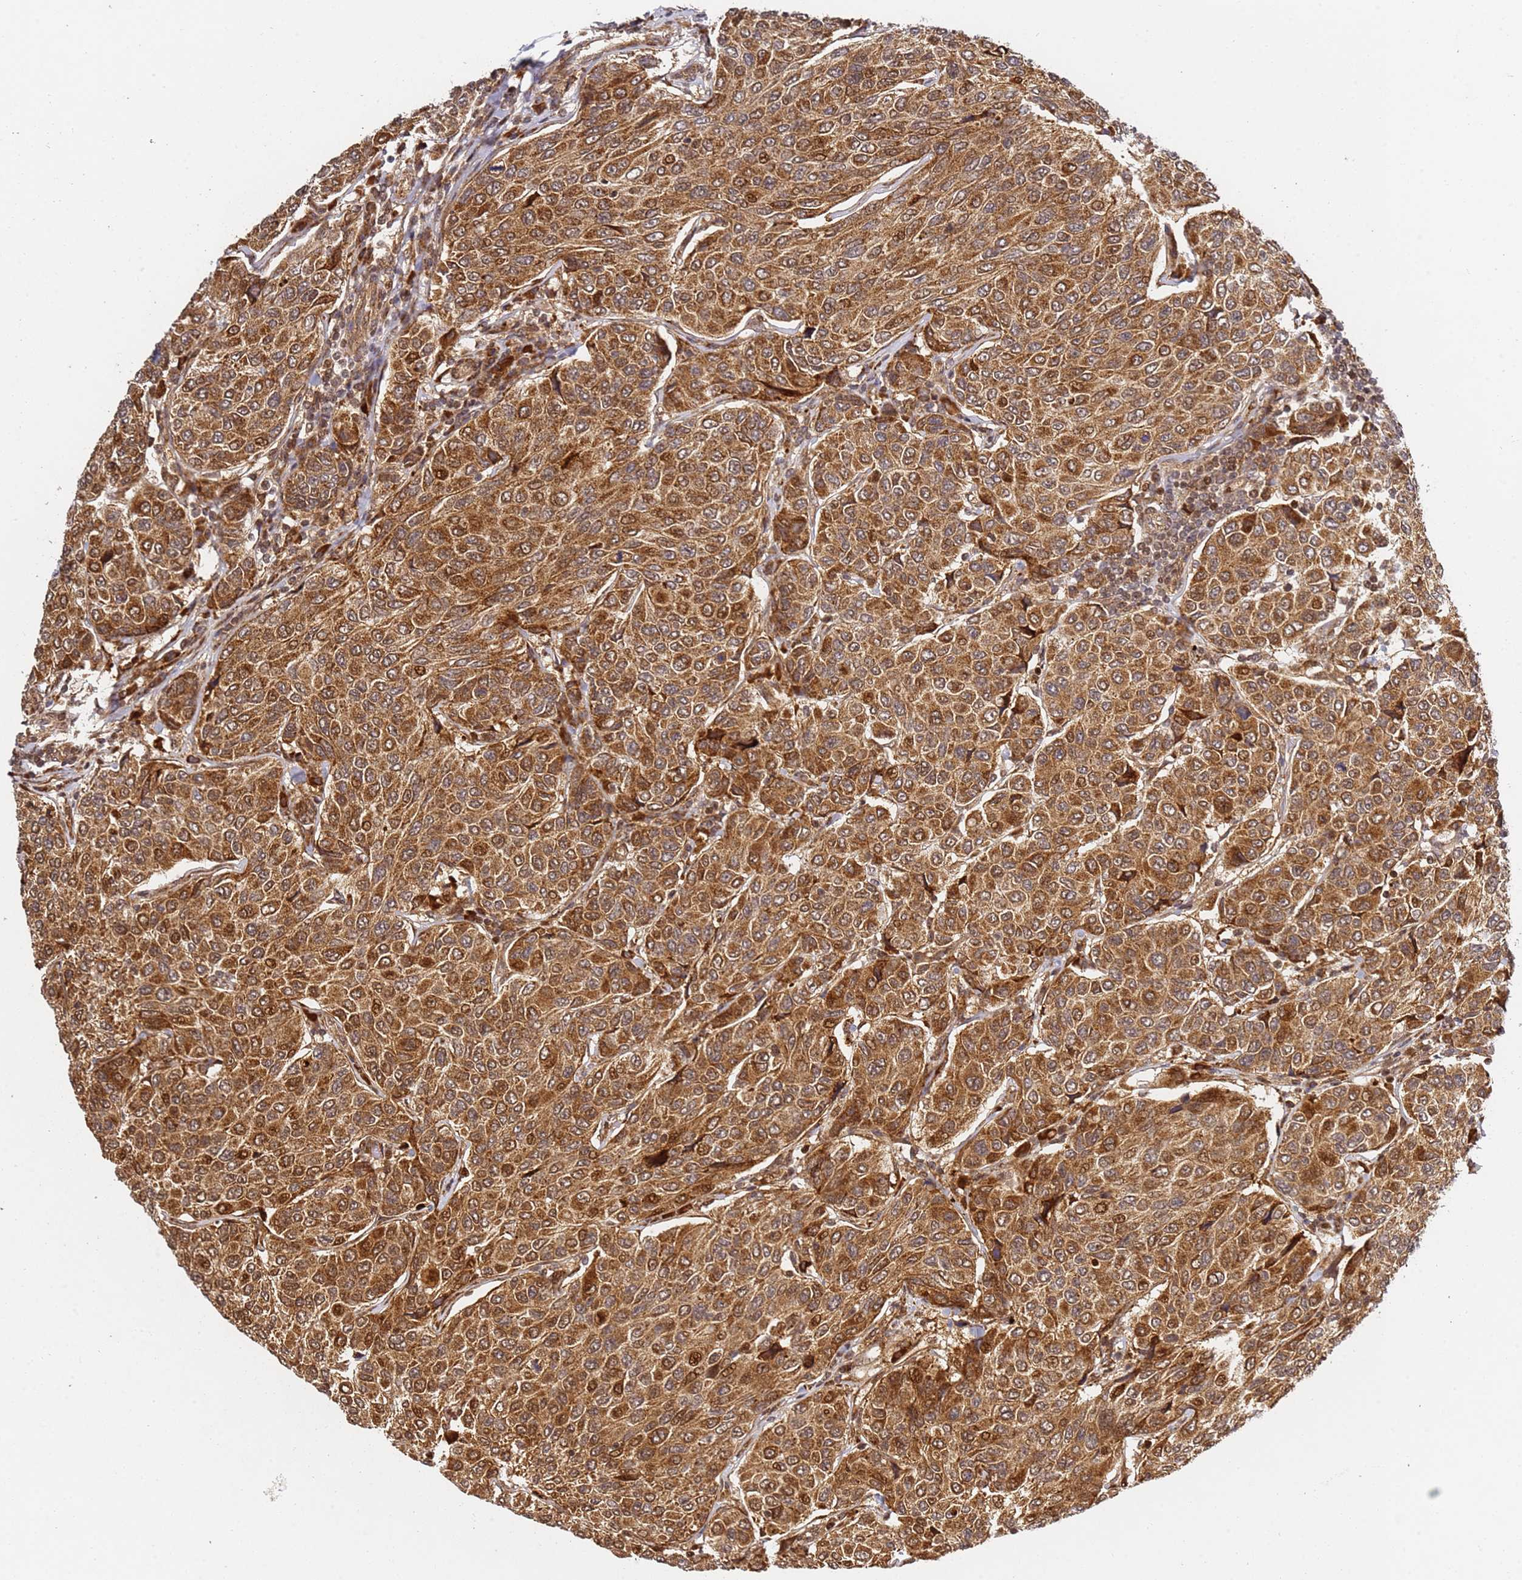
{"staining": {"intensity": "strong", "quantity": ">75%", "location": "cytoplasmic/membranous,nuclear"}, "tissue": "breast cancer", "cell_type": "Tumor cells", "image_type": "cancer", "snomed": [{"axis": "morphology", "description": "Duct carcinoma"}, {"axis": "topography", "description": "Breast"}], "caption": "The image demonstrates immunohistochemical staining of infiltrating ductal carcinoma (breast). There is strong cytoplasmic/membranous and nuclear staining is present in about >75% of tumor cells. (brown staining indicates protein expression, while blue staining denotes nuclei).", "gene": "SMOX", "patient": {"sex": "female", "age": 55}}